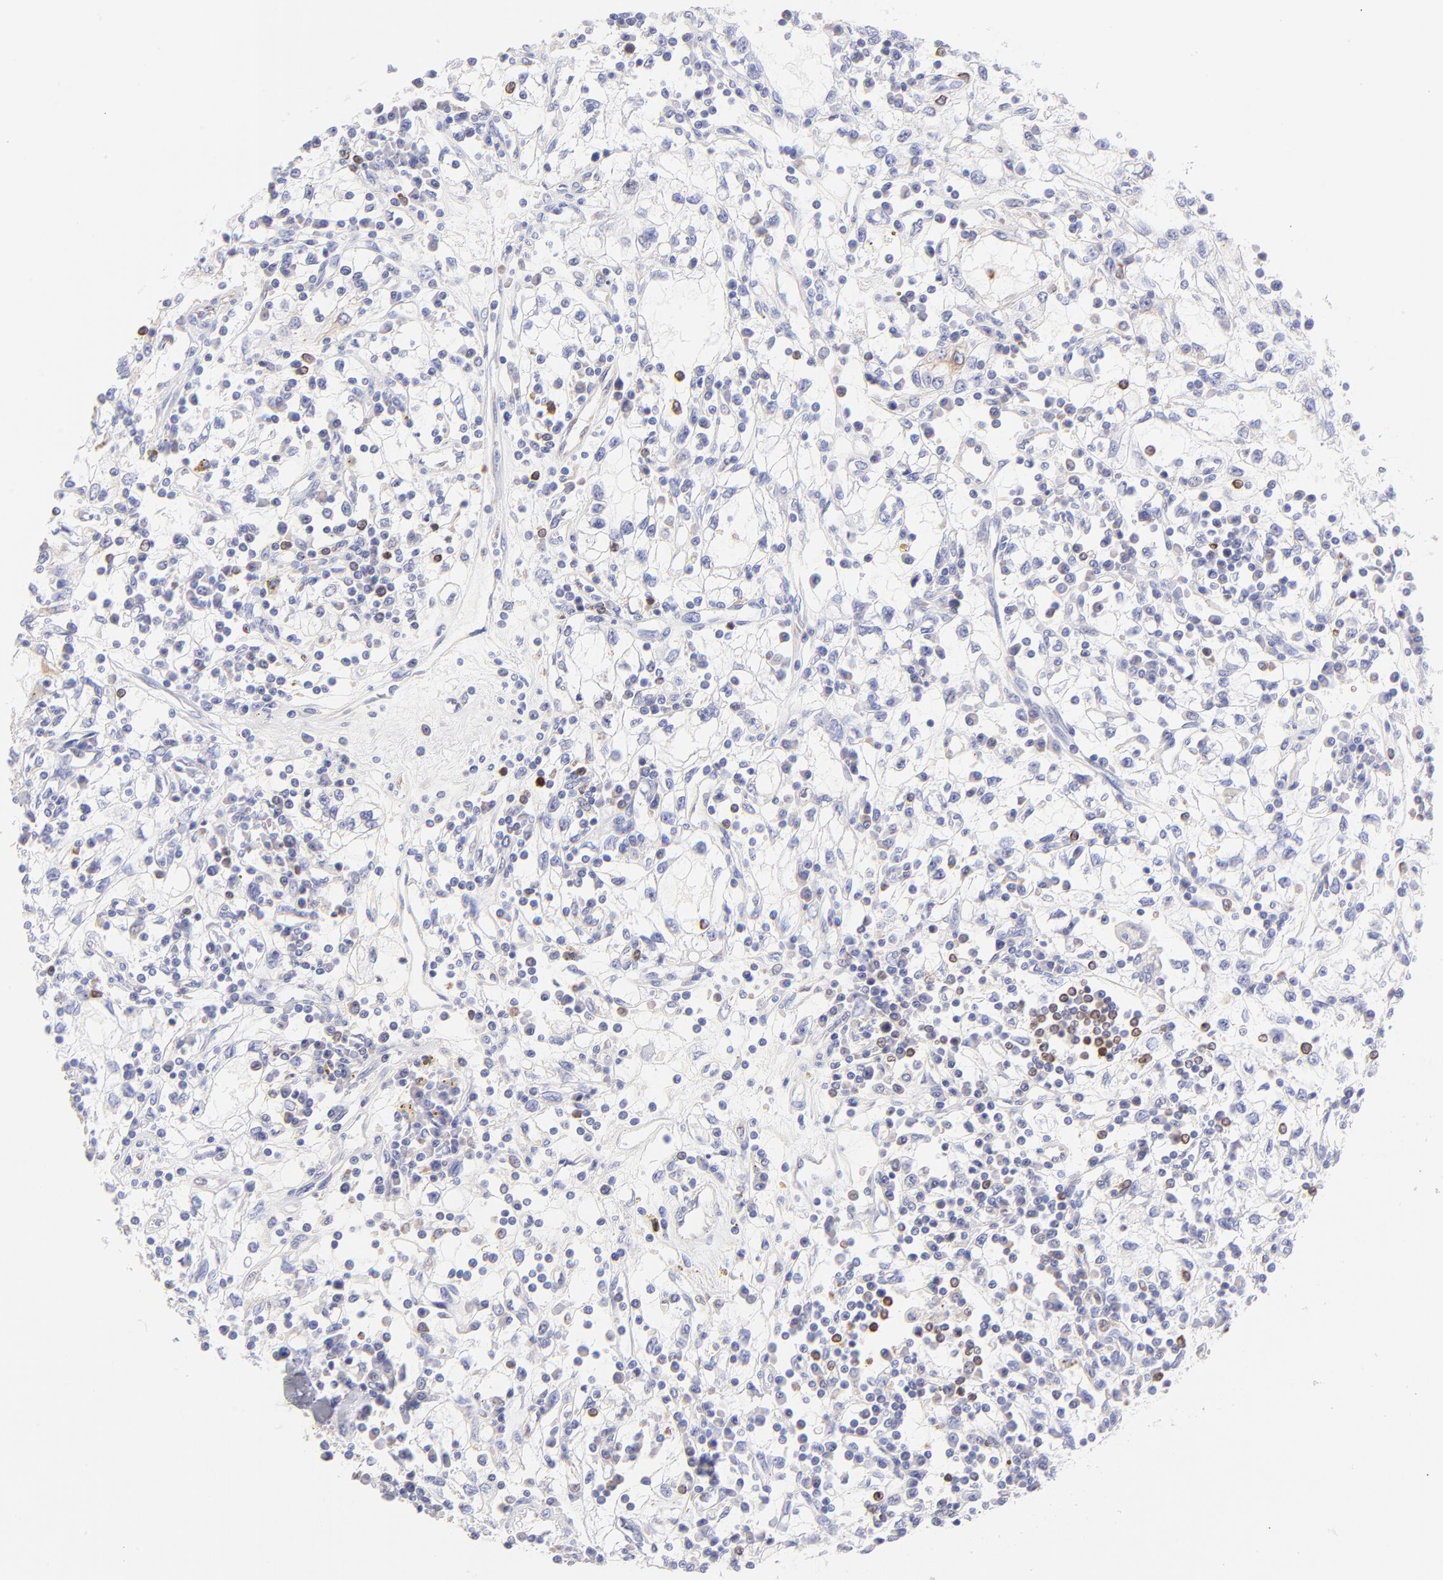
{"staining": {"intensity": "negative", "quantity": "none", "location": "none"}, "tissue": "renal cancer", "cell_type": "Tumor cells", "image_type": "cancer", "snomed": [{"axis": "morphology", "description": "Adenocarcinoma, NOS"}, {"axis": "topography", "description": "Kidney"}], "caption": "DAB (3,3'-diaminobenzidine) immunohistochemical staining of renal cancer (adenocarcinoma) shows no significant positivity in tumor cells.", "gene": "IRAG2", "patient": {"sex": "male", "age": 82}}